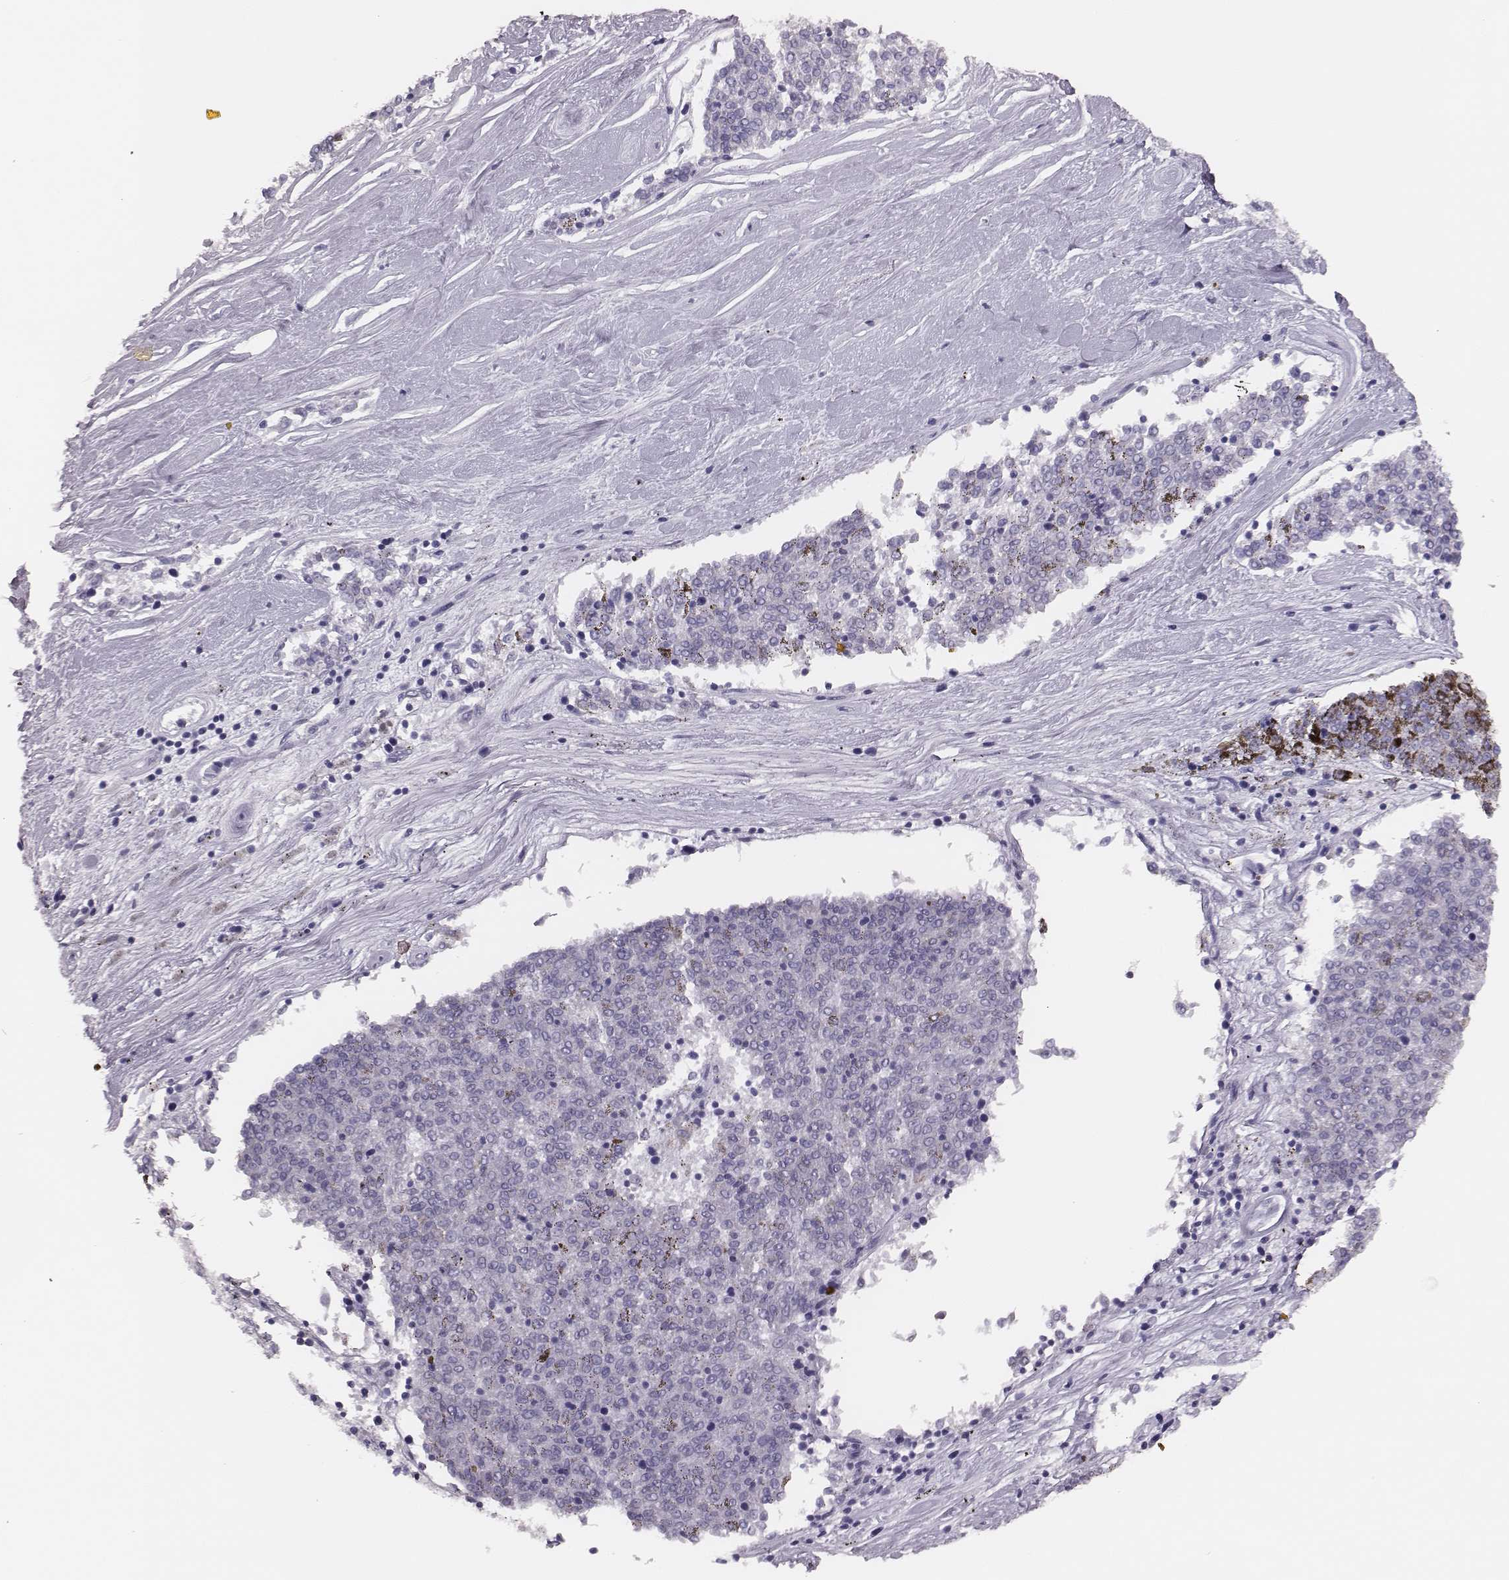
{"staining": {"intensity": "negative", "quantity": "none", "location": "none"}, "tissue": "melanoma", "cell_type": "Tumor cells", "image_type": "cancer", "snomed": [{"axis": "morphology", "description": "Malignant melanoma, NOS"}, {"axis": "topography", "description": "Skin"}], "caption": "A high-resolution photomicrograph shows immunohistochemistry staining of malignant melanoma, which reveals no significant staining in tumor cells. (Brightfield microscopy of DAB (3,3'-diaminobenzidine) immunohistochemistry (IHC) at high magnification).", "gene": "H1-6", "patient": {"sex": "female", "age": 72}}